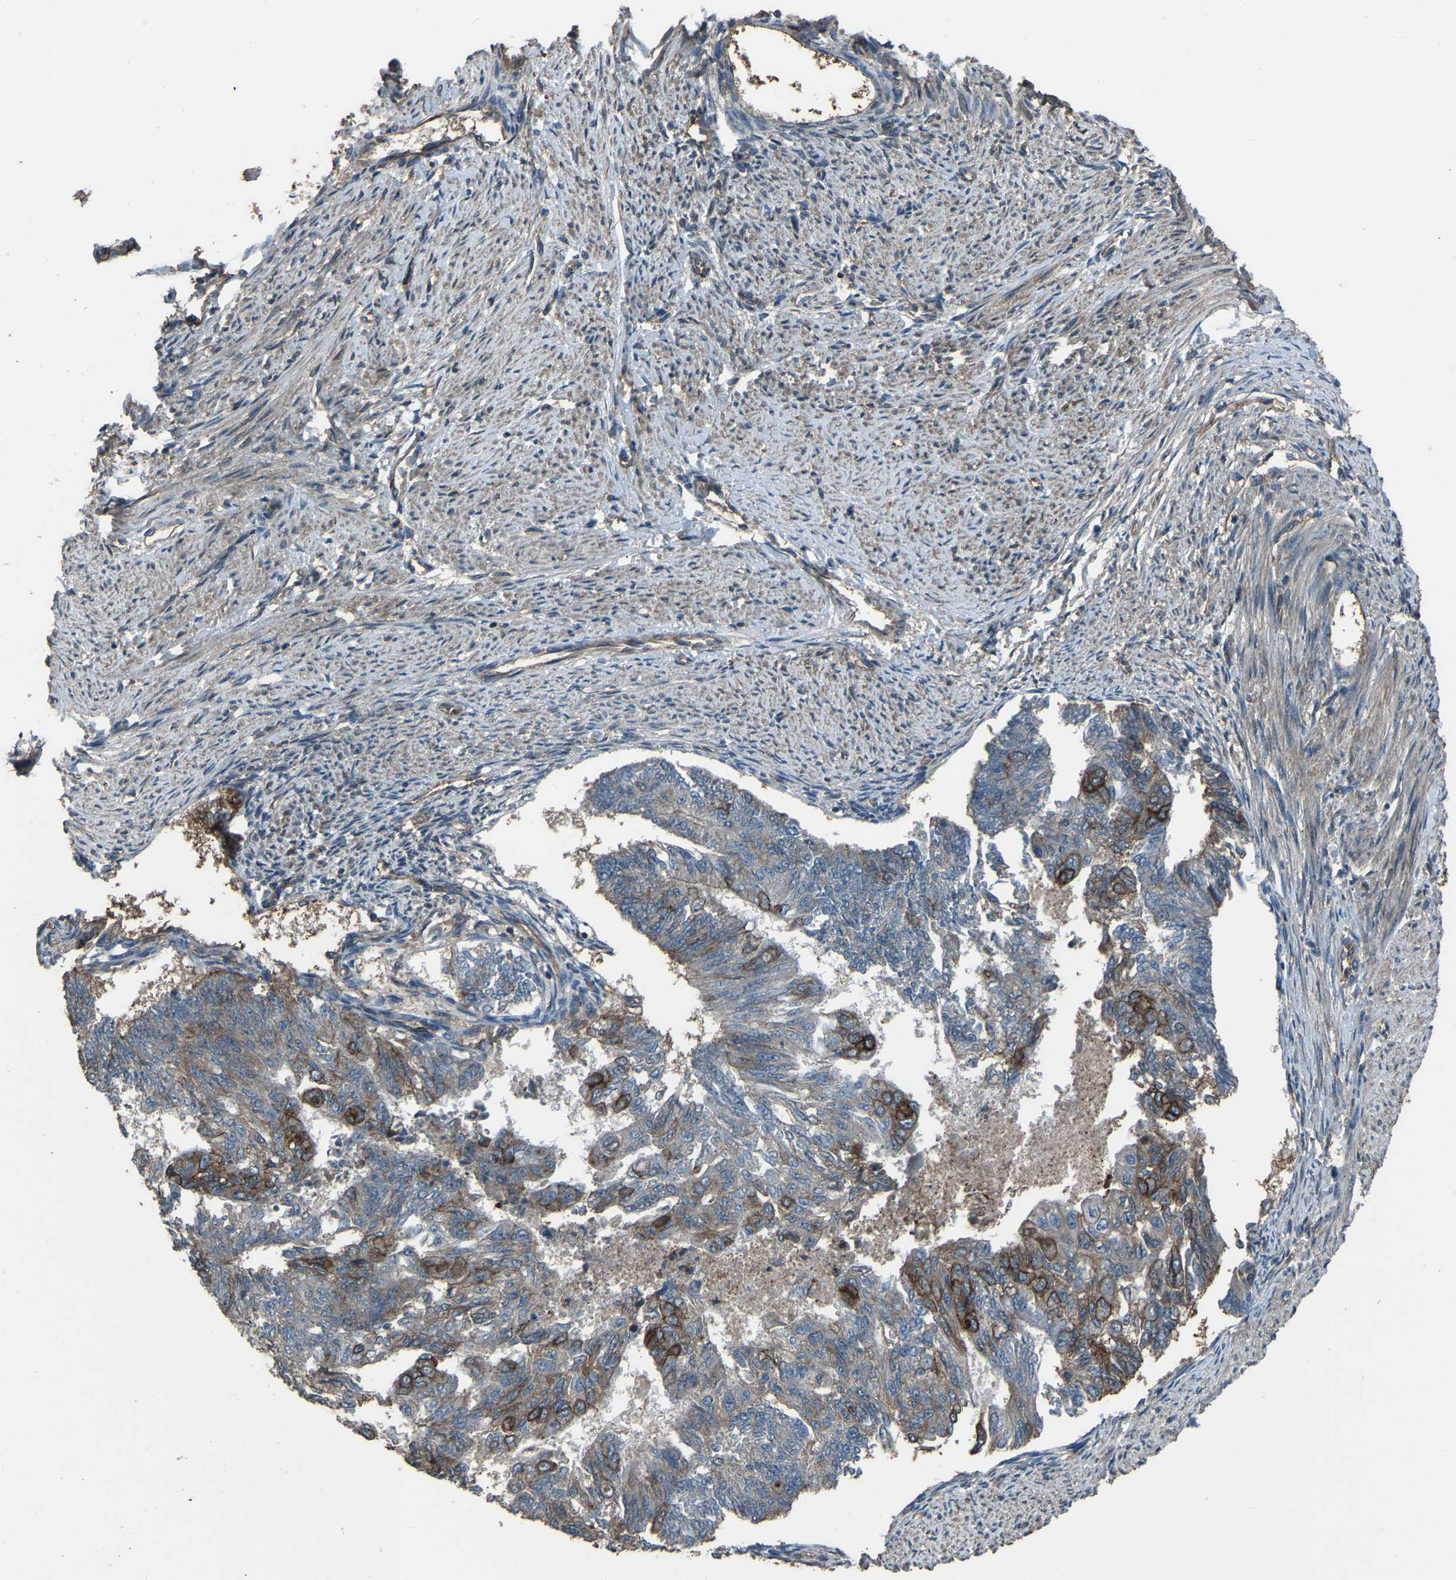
{"staining": {"intensity": "strong", "quantity": "25%-75%", "location": "cytoplasmic/membranous"}, "tissue": "endometrial cancer", "cell_type": "Tumor cells", "image_type": "cancer", "snomed": [{"axis": "morphology", "description": "Adenocarcinoma, NOS"}, {"axis": "topography", "description": "Endometrium"}], "caption": "Strong cytoplasmic/membranous protein expression is appreciated in about 25%-75% of tumor cells in endometrial adenocarcinoma. Immunohistochemistry (ihc) stains the protein of interest in brown and the nuclei are stained blue.", "gene": "SLC4A2", "patient": {"sex": "female", "age": 32}}